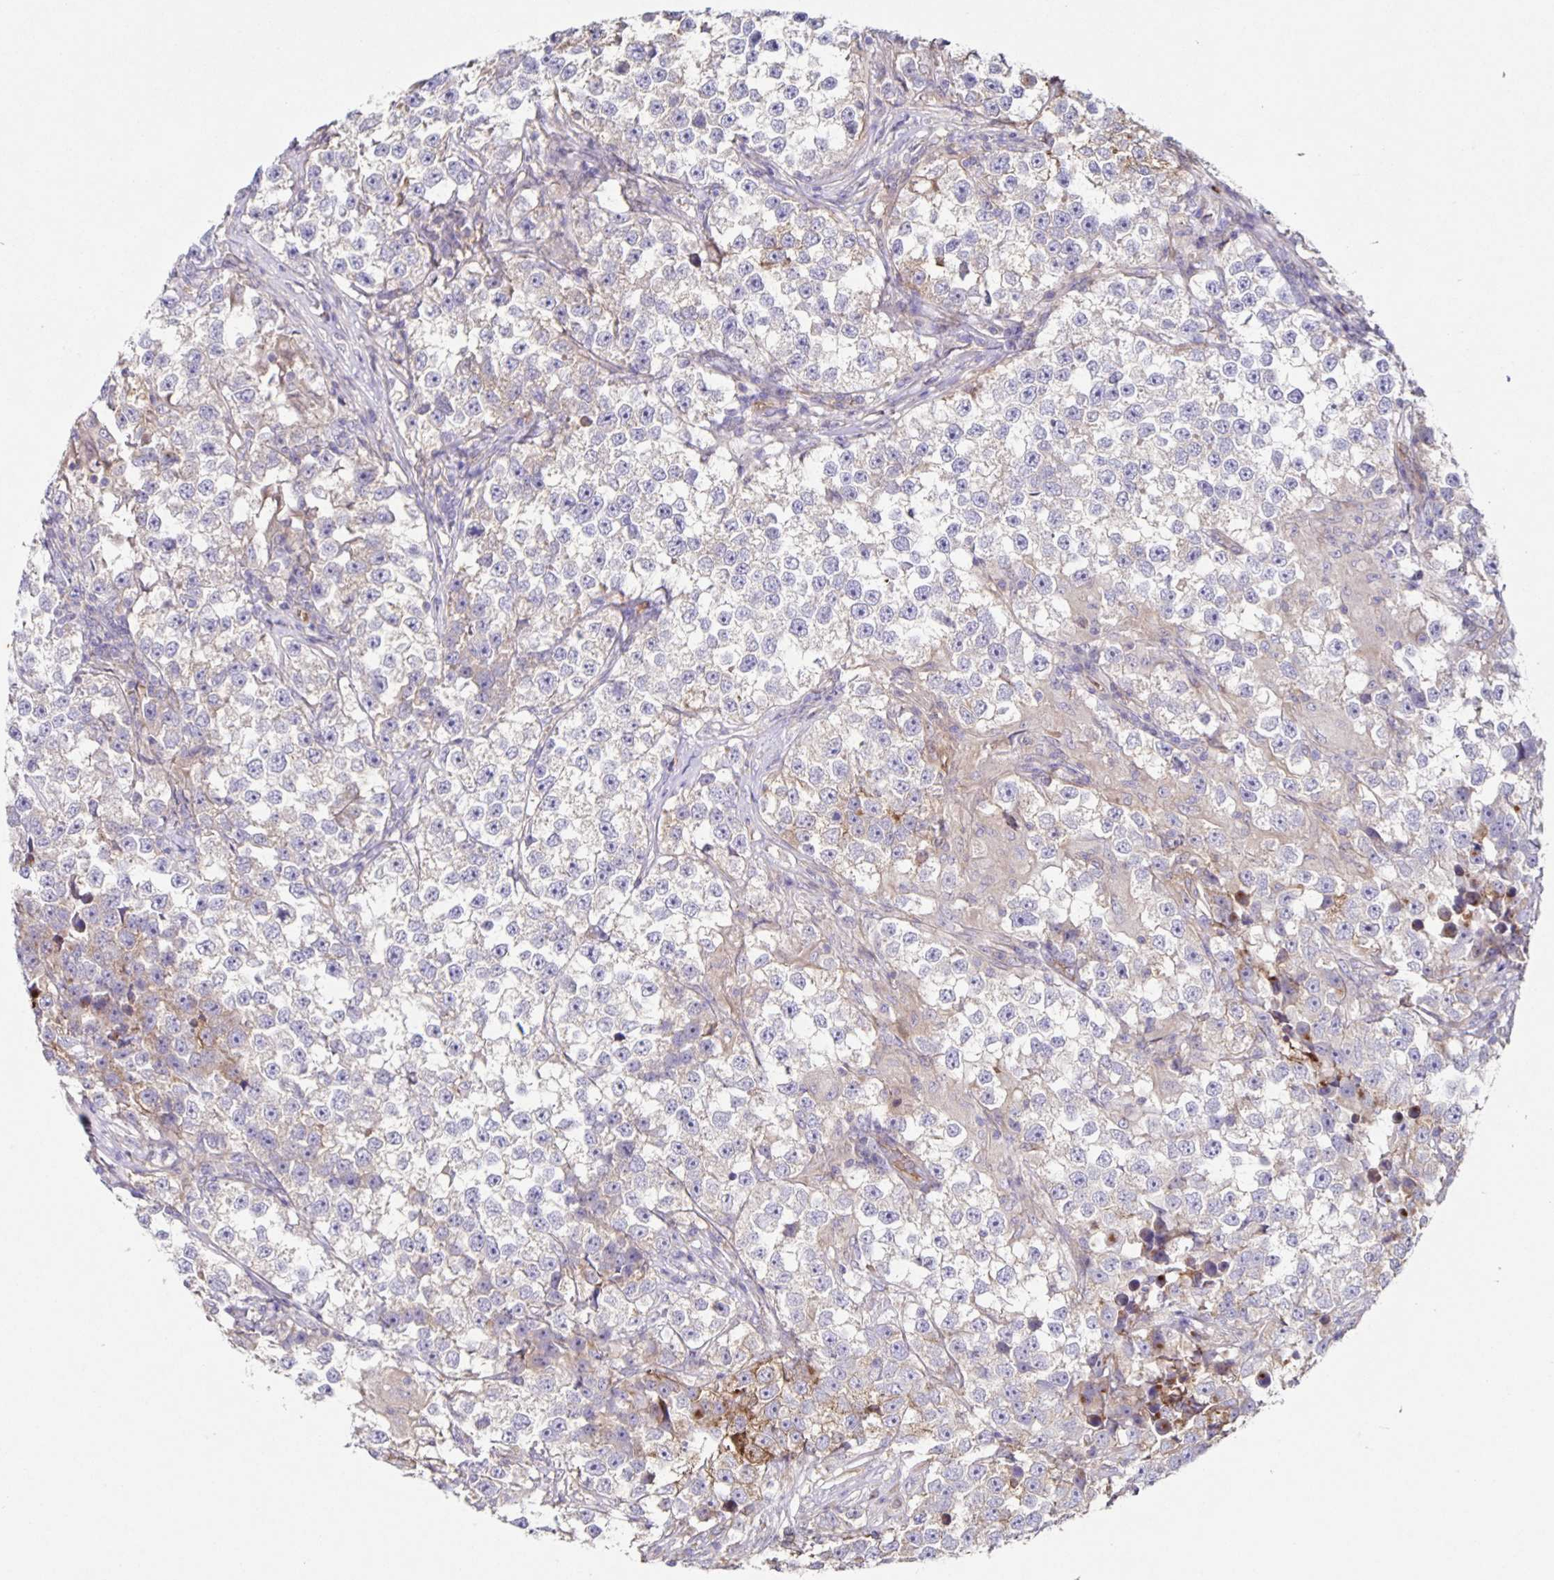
{"staining": {"intensity": "weak", "quantity": "<25%", "location": "cytoplasmic/membranous"}, "tissue": "testis cancer", "cell_type": "Tumor cells", "image_type": "cancer", "snomed": [{"axis": "morphology", "description": "Seminoma, NOS"}, {"axis": "topography", "description": "Testis"}], "caption": "A histopathology image of human testis cancer (seminoma) is negative for staining in tumor cells. (DAB immunohistochemistry visualized using brightfield microscopy, high magnification).", "gene": "ITGA2", "patient": {"sex": "male", "age": 46}}